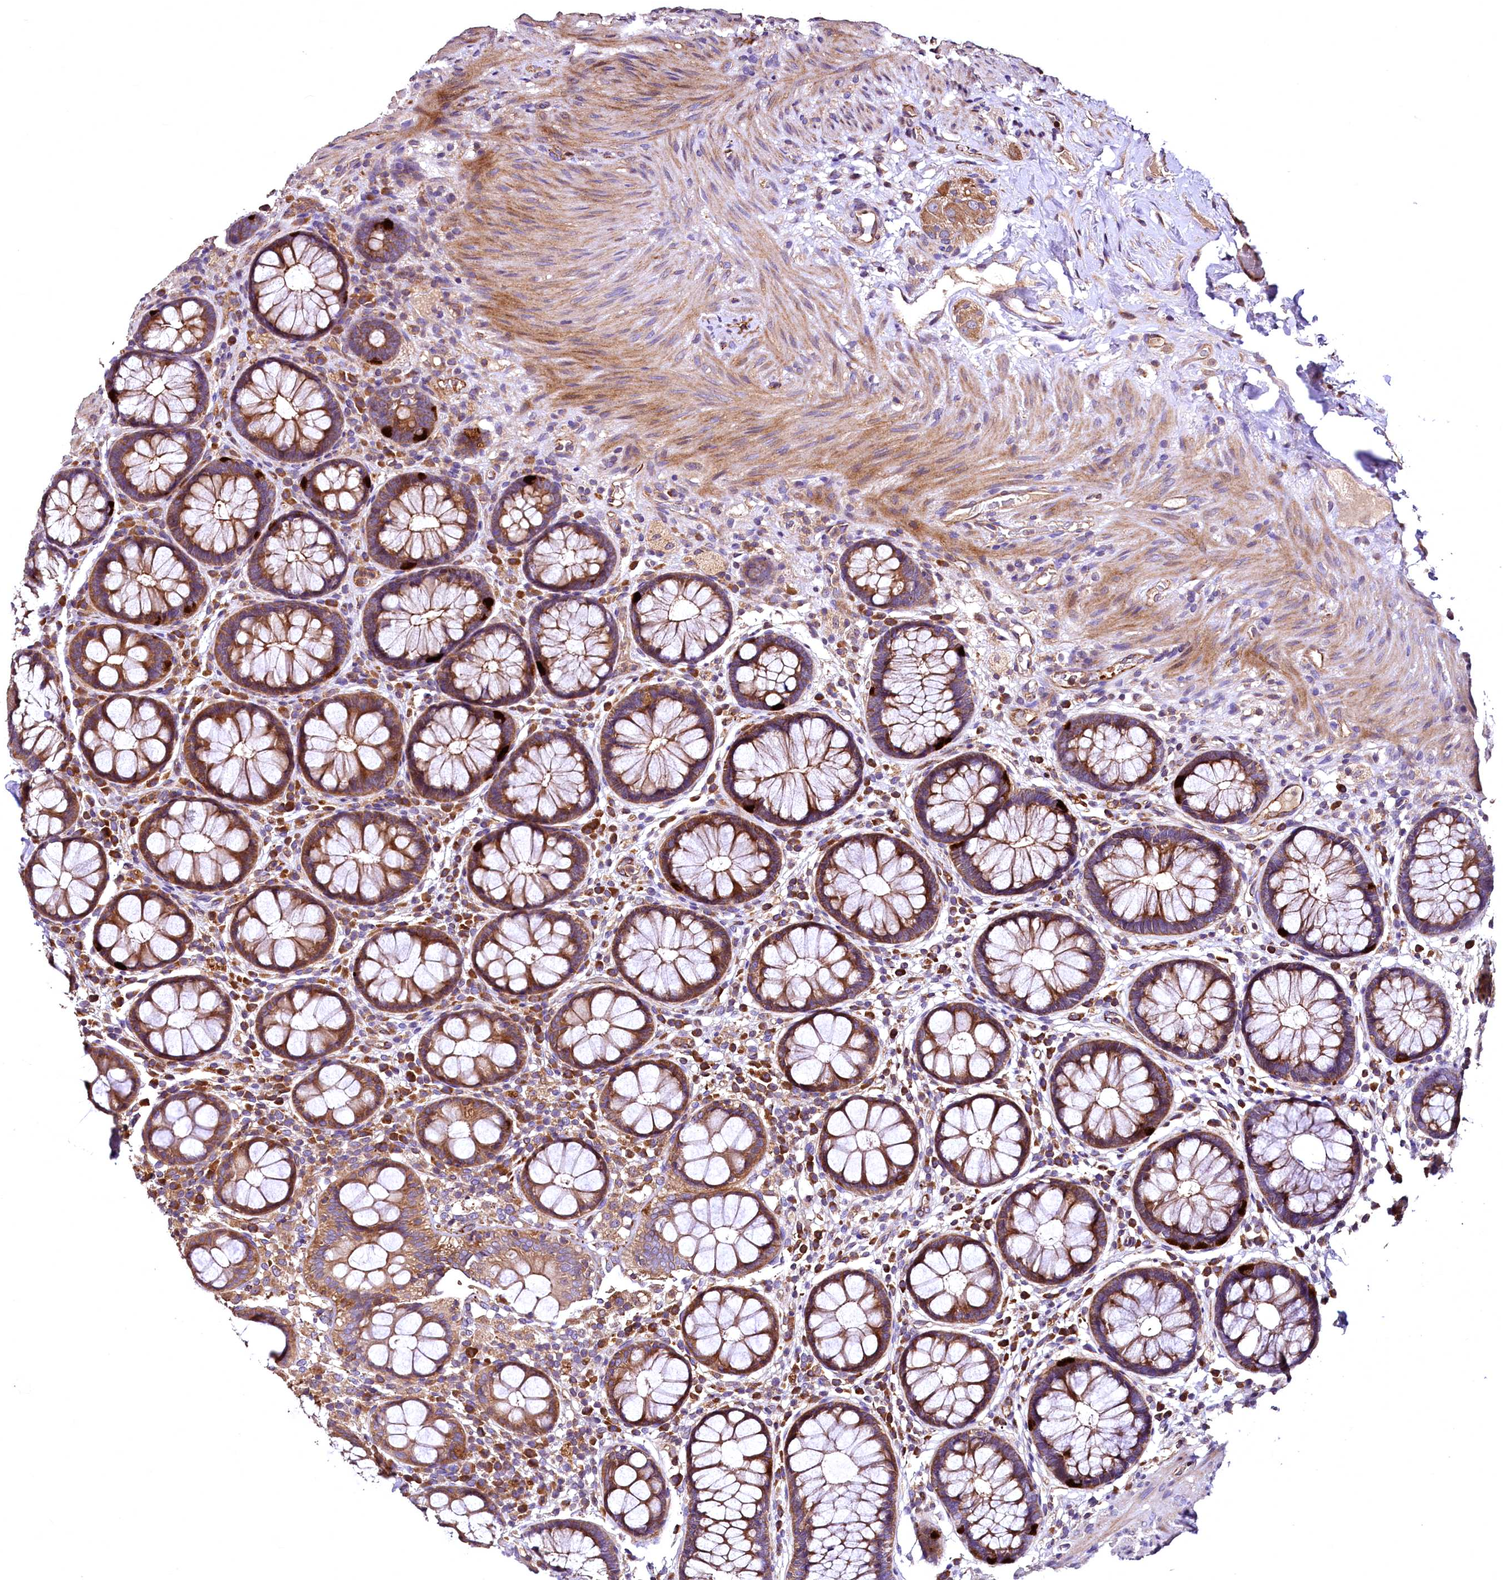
{"staining": {"intensity": "moderate", "quantity": ">75%", "location": "cytoplasmic/membranous"}, "tissue": "rectum", "cell_type": "Glandular cells", "image_type": "normal", "snomed": [{"axis": "morphology", "description": "Normal tissue, NOS"}, {"axis": "topography", "description": "Rectum"}], "caption": "Immunohistochemistry (IHC) photomicrograph of normal rectum: rectum stained using immunohistochemistry exhibits medium levels of moderate protein expression localized specifically in the cytoplasmic/membranous of glandular cells, appearing as a cytoplasmic/membranous brown color.", "gene": "RASSF1", "patient": {"sex": "male", "age": 83}}